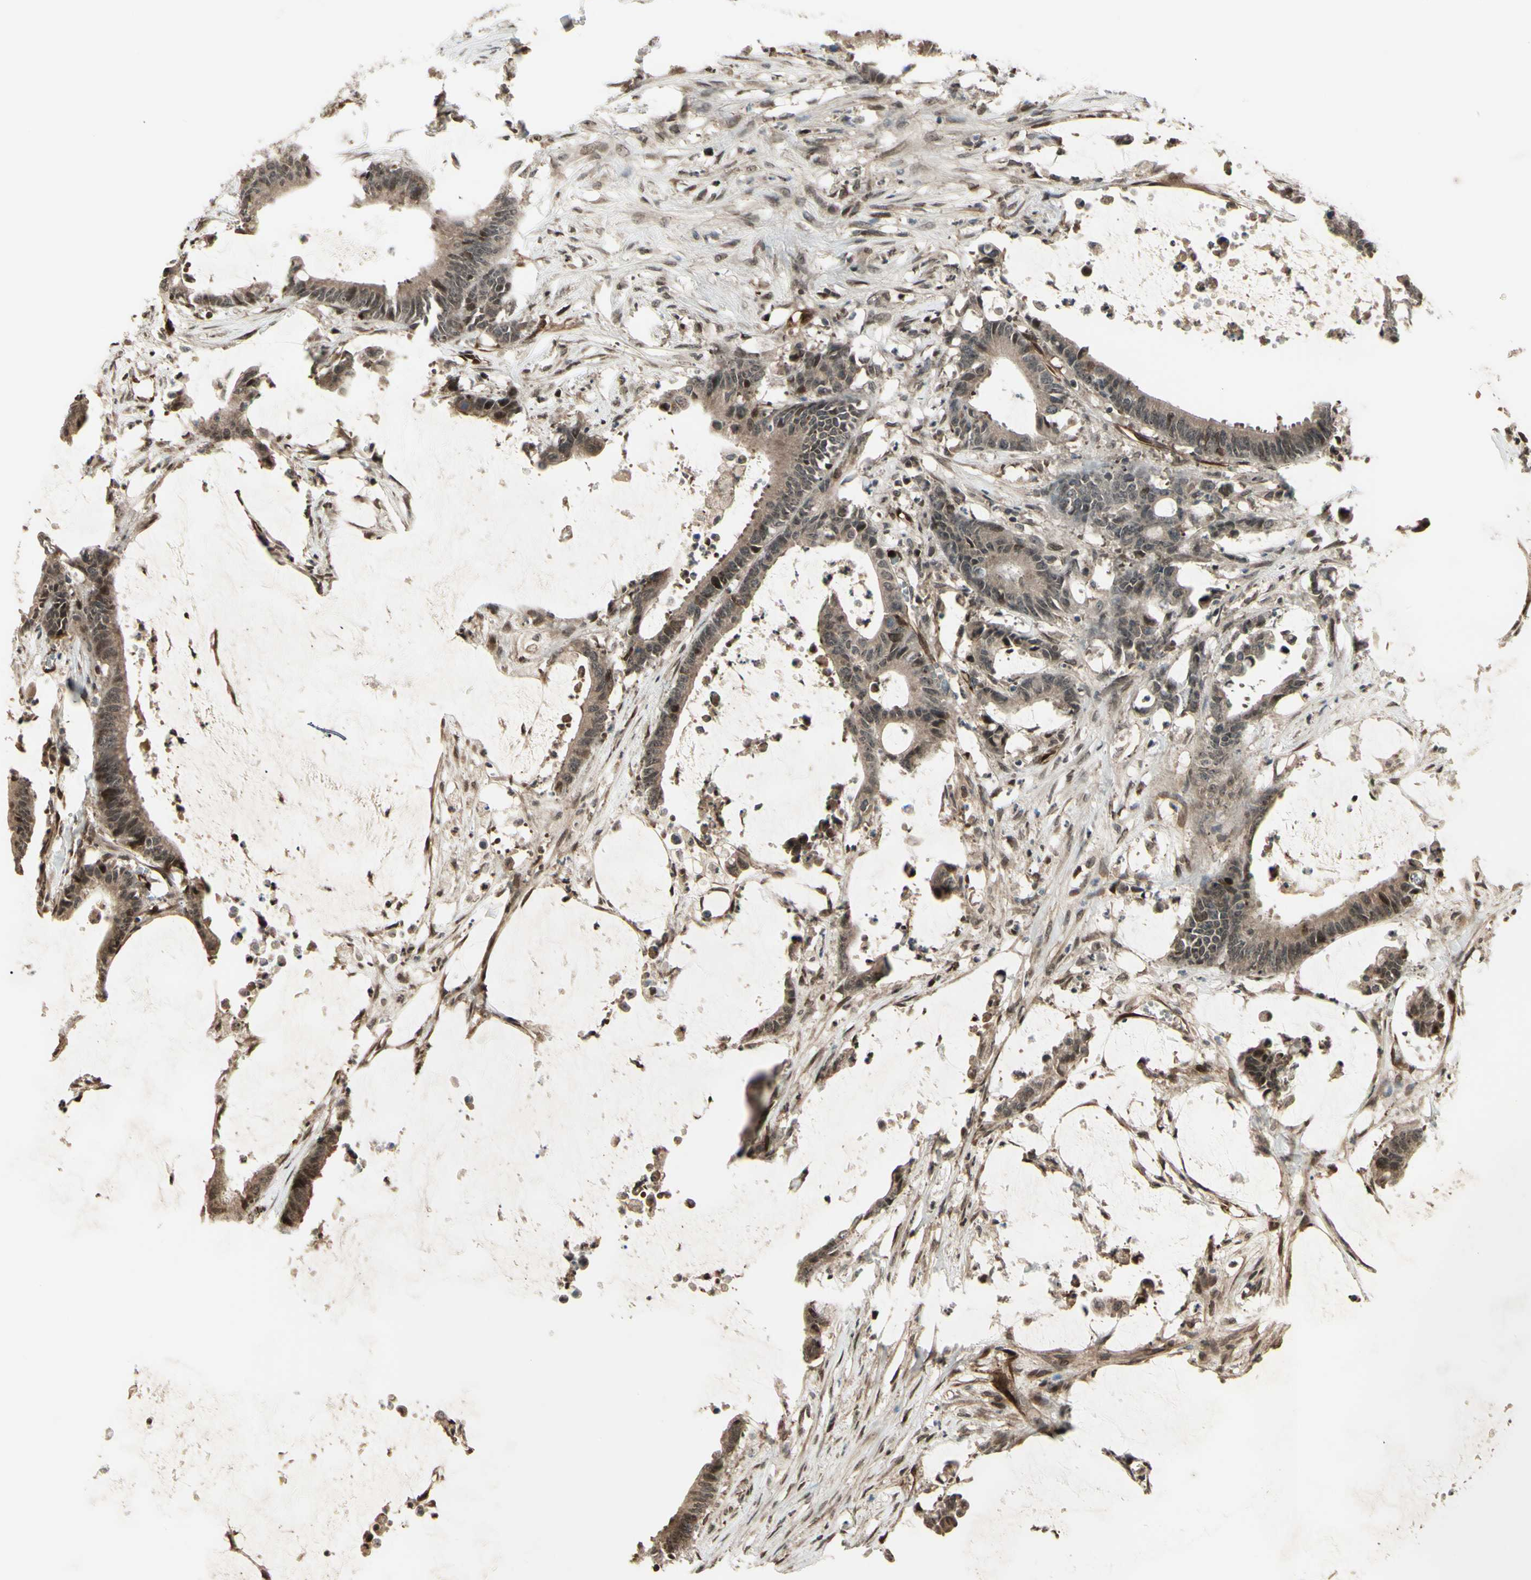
{"staining": {"intensity": "moderate", "quantity": ">75%", "location": "cytoplasmic/membranous,nuclear"}, "tissue": "colorectal cancer", "cell_type": "Tumor cells", "image_type": "cancer", "snomed": [{"axis": "morphology", "description": "Adenocarcinoma, NOS"}, {"axis": "topography", "description": "Rectum"}], "caption": "Brown immunohistochemical staining in human colorectal cancer displays moderate cytoplasmic/membranous and nuclear expression in approximately >75% of tumor cells. Immunohistochemistry (ihc) stains the protein in brown and the nuclei are stained blue.", "gene": "MLF2", "patient": {"sex": "female", "age": 66}}